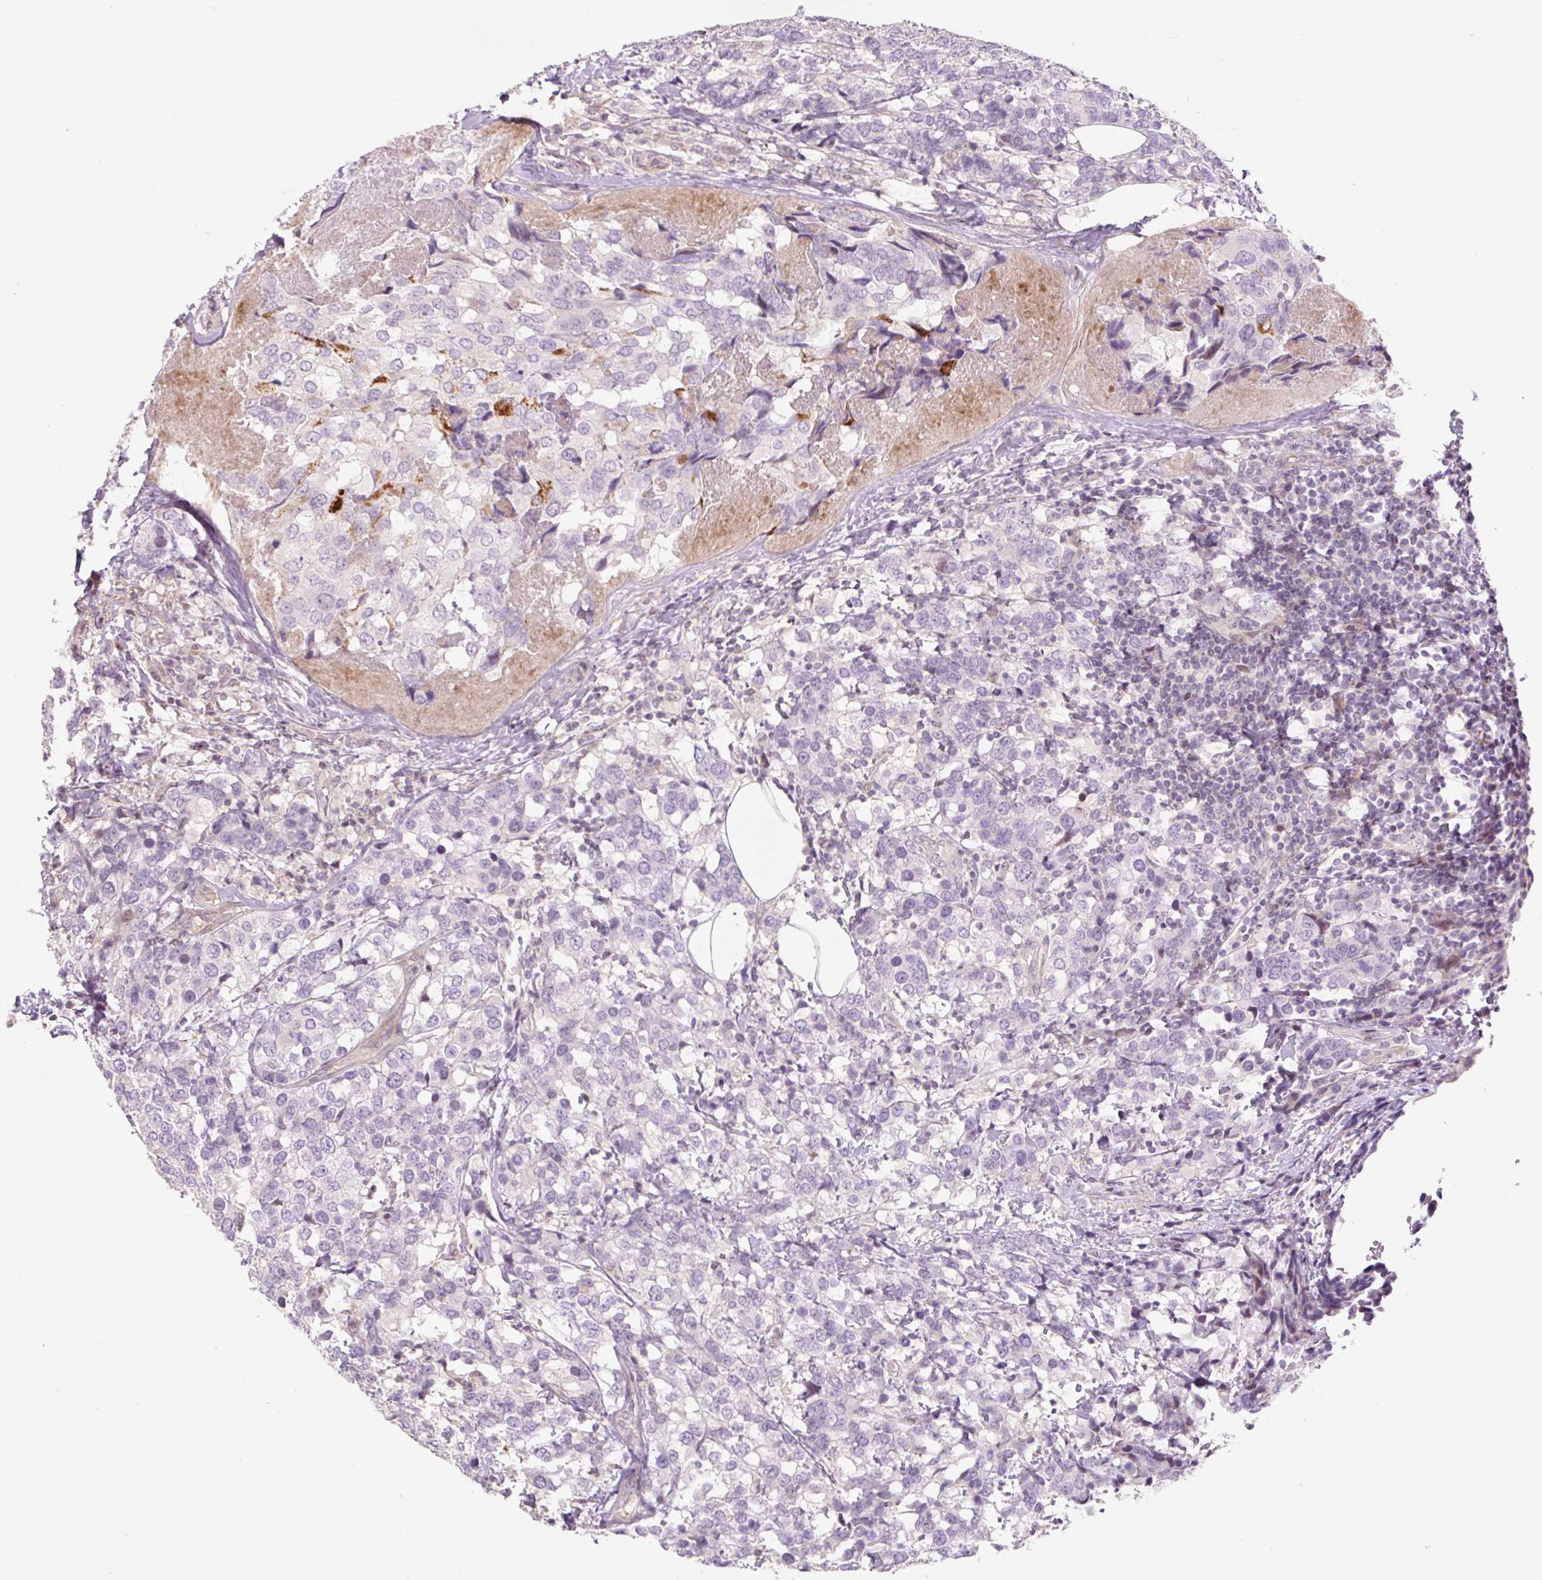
{"staining": {"intensity": "negative", "quantity": "none", "location": "none"}, "tissue": "breast cancer", "cell_type": "Tumor cells", "image_type": "cancer", "snomed": [{"axis": "morphology", "description": "Lobular carcinoma"}, {"axis": "topography", "description": "Breast"}], "caption": "Immunohistochemistry histopathology image of neoplastic tissue: human breast lobular carcinoma stained with DAB (3,3'-diaminobenzidine) reveals no significant protein positivity in tumor cells.", "gene": "ZNF552", "patient": {"sex": "female", "age": 59}}